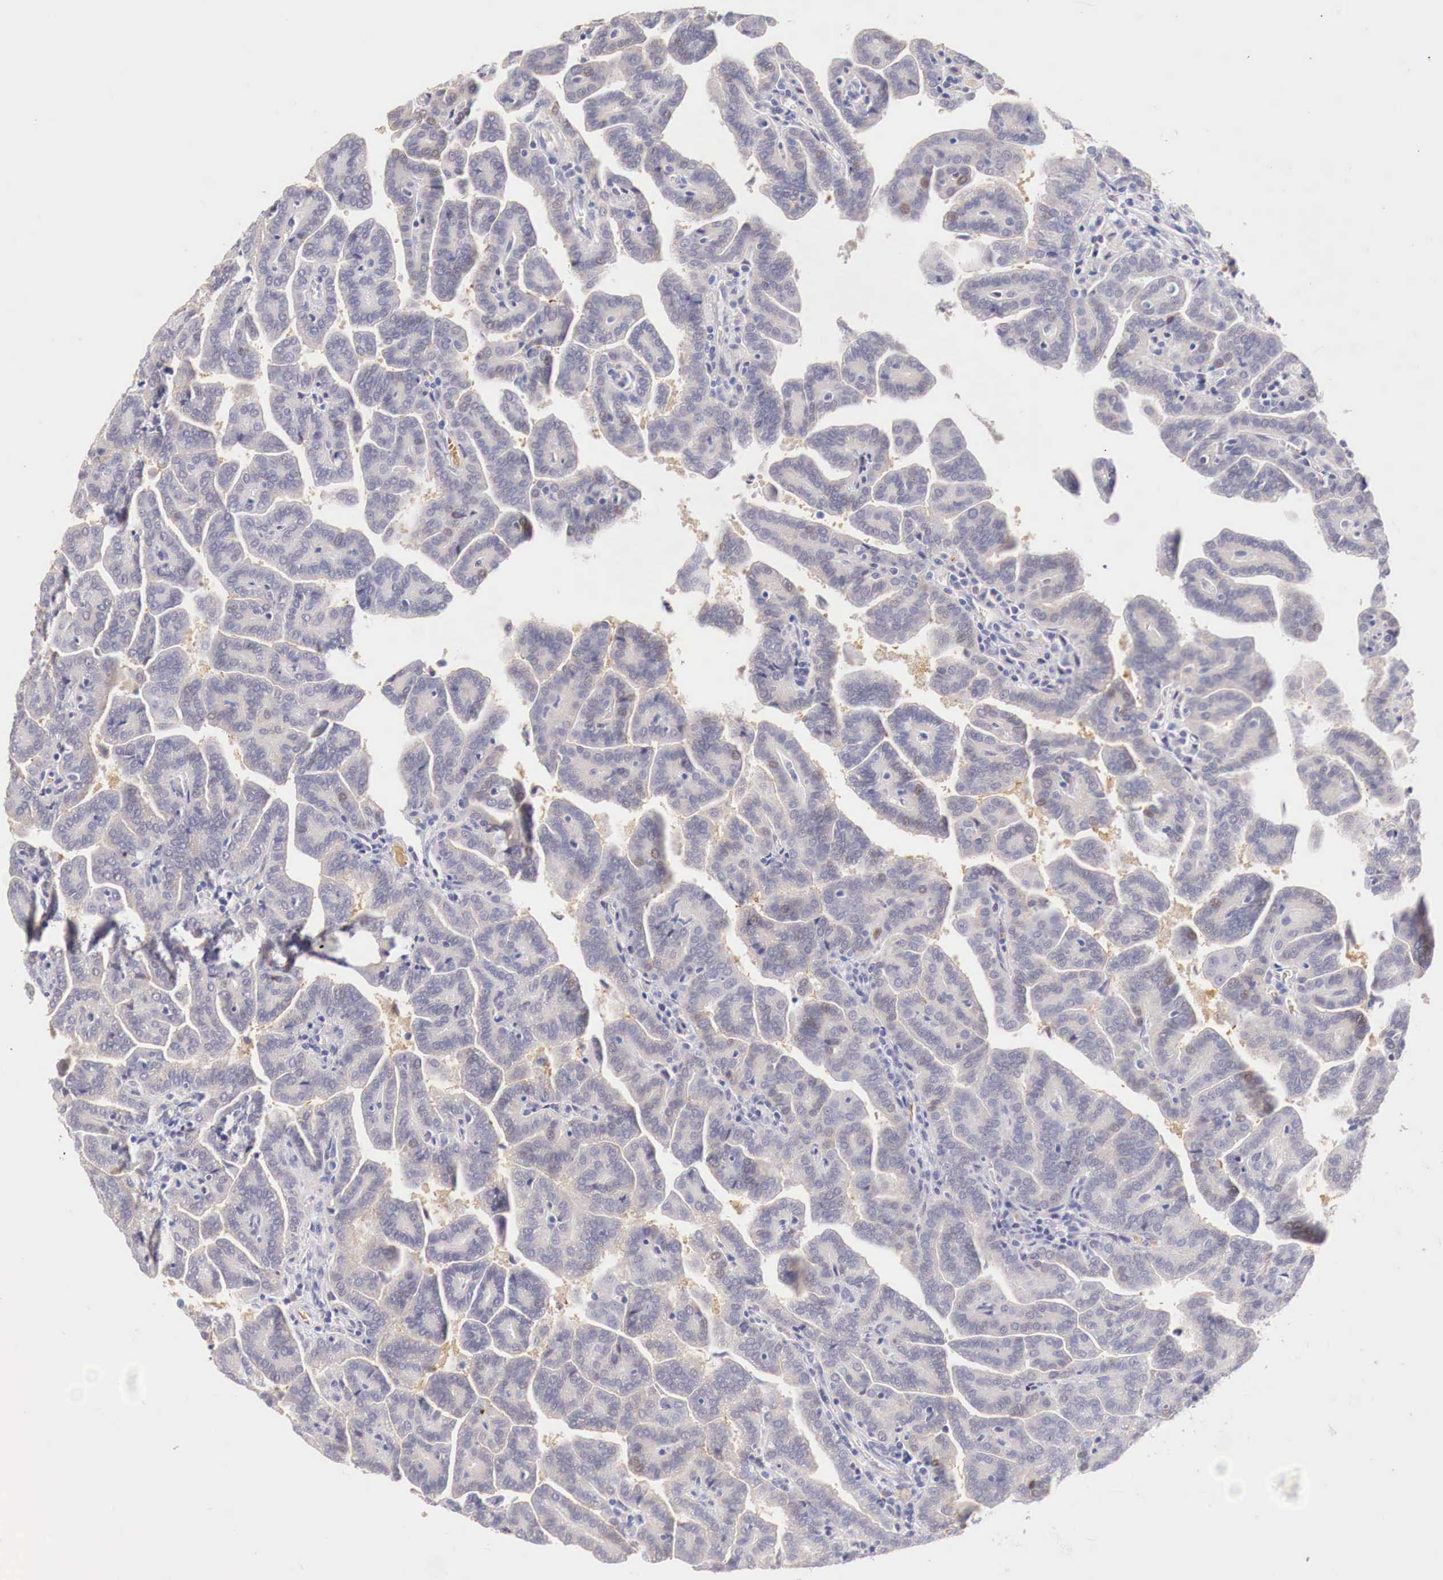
{"staining": {"intensity": "negative", "quantity": "none", "location": "none"}, "tissue": "renal cancer", "cell_type": "Tumor cells", "image_type": "cancer", "snomed": [{"axis": "morphology", "description": "Adenocarcinoma, NOS"}, {"axis": "topography", "description": "Kidney"}], "caption": "Immunohistochemical staining of adenocarcinoma (renal) reveals no significant positivity in tumor cells. (Brightfield microscopy of DAB (3,3'-diaminobenzidine) immunohistochemistry at high magnification).", "gene": "ITIH6", "patient": {"sex": "male", "age": 61}}